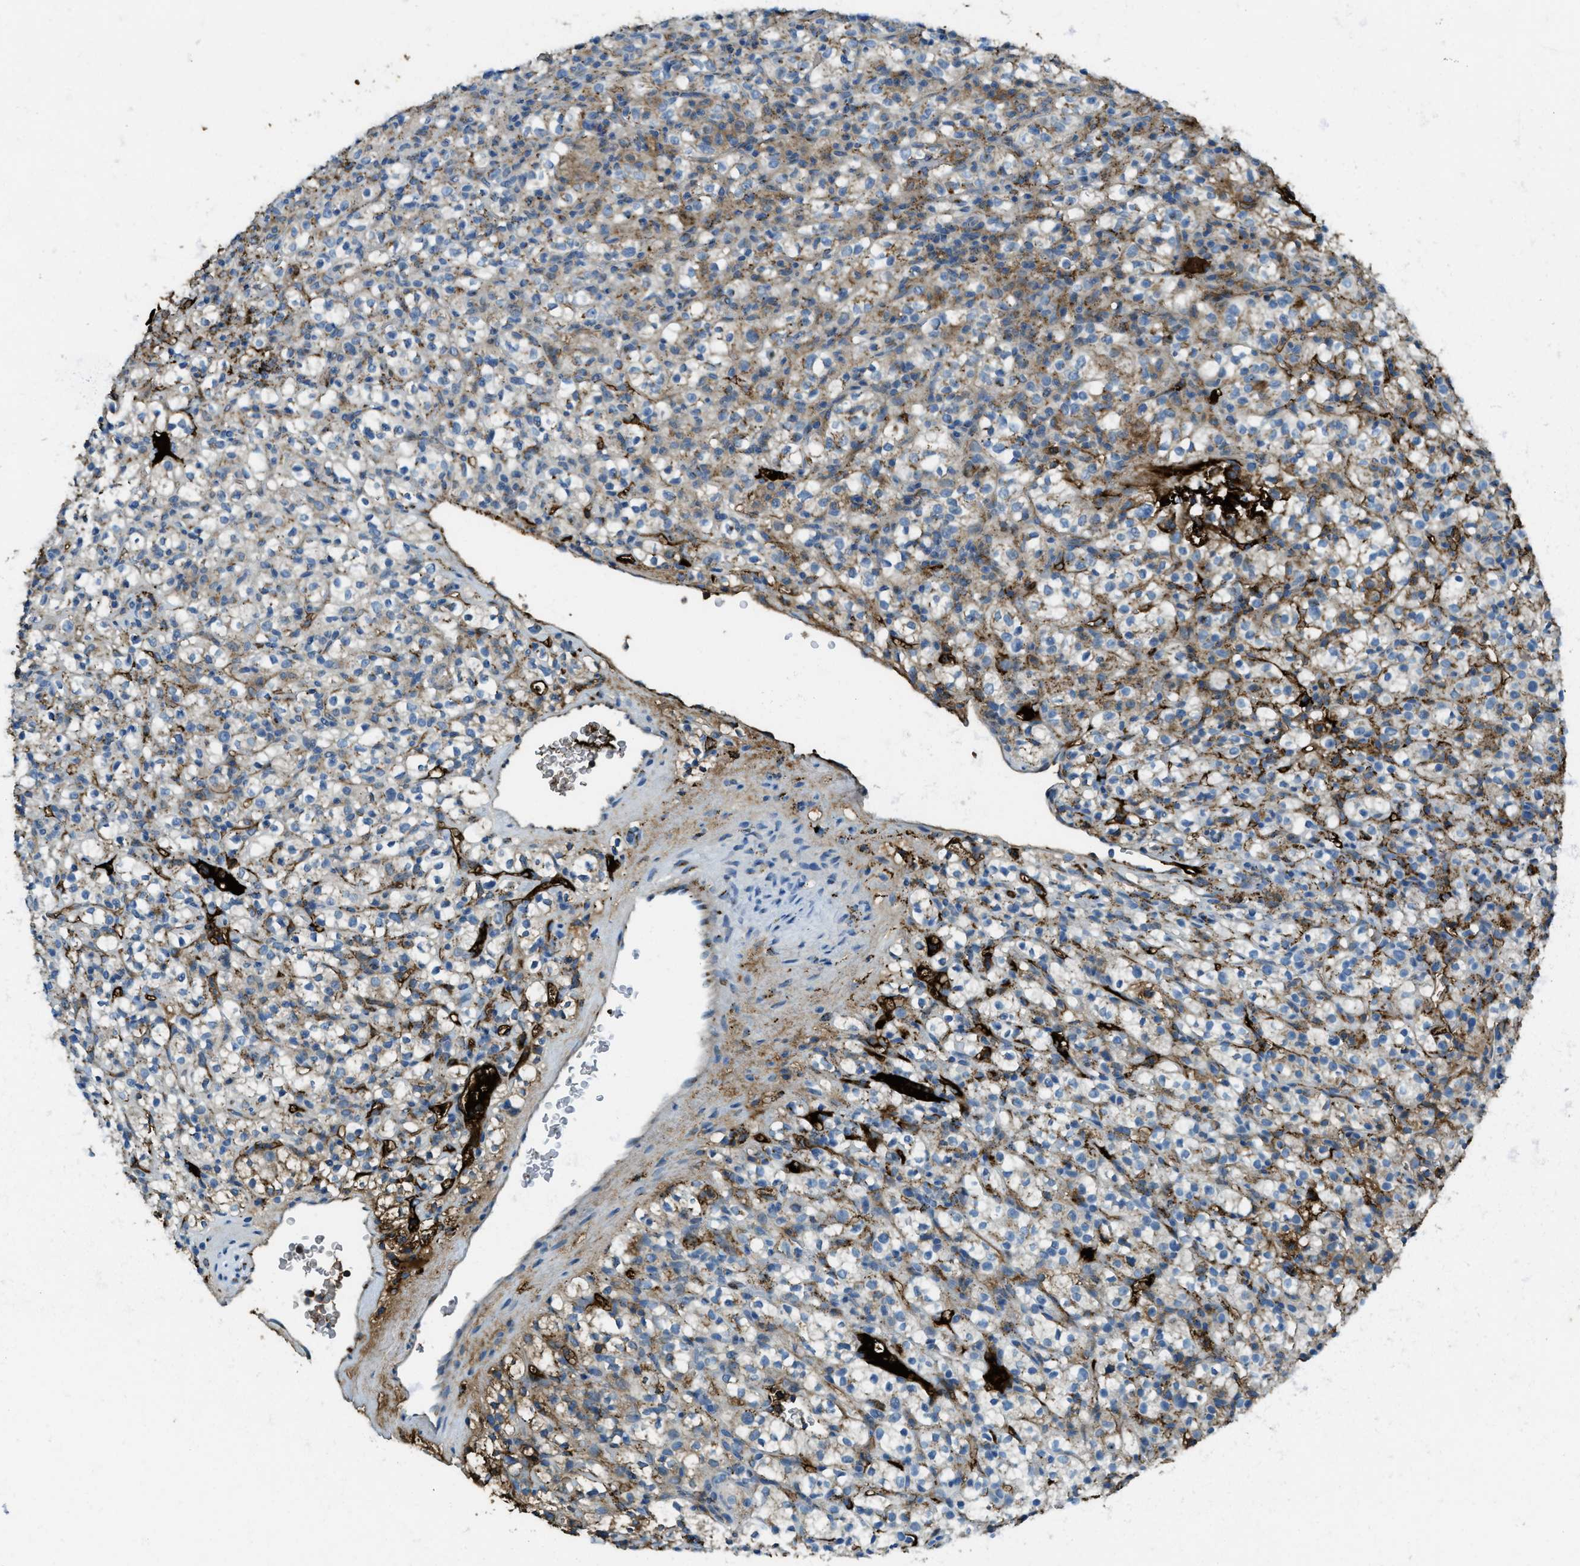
{"staining": {"intensity": "weak", "quantity": "<25%", "location": "cytoplasmic/membranous"}, "tissue": "renal cancer", "cell_type": "Tumor cells", "image_type": "cancer", "snomed": [{"axis": "morphology", "description": "Normal tissue, NOS"}, {"axis": "morphology", "description": "Adenocarcinoma, NOS"}, {"axis": "topography", "description": "Kidney"}], "caption": "An image of human adenocarcinoma (renal) is negative for staining in tumor cells.", "gene": "TRIM59", "patient": {"sex": "female", "age": 72}}